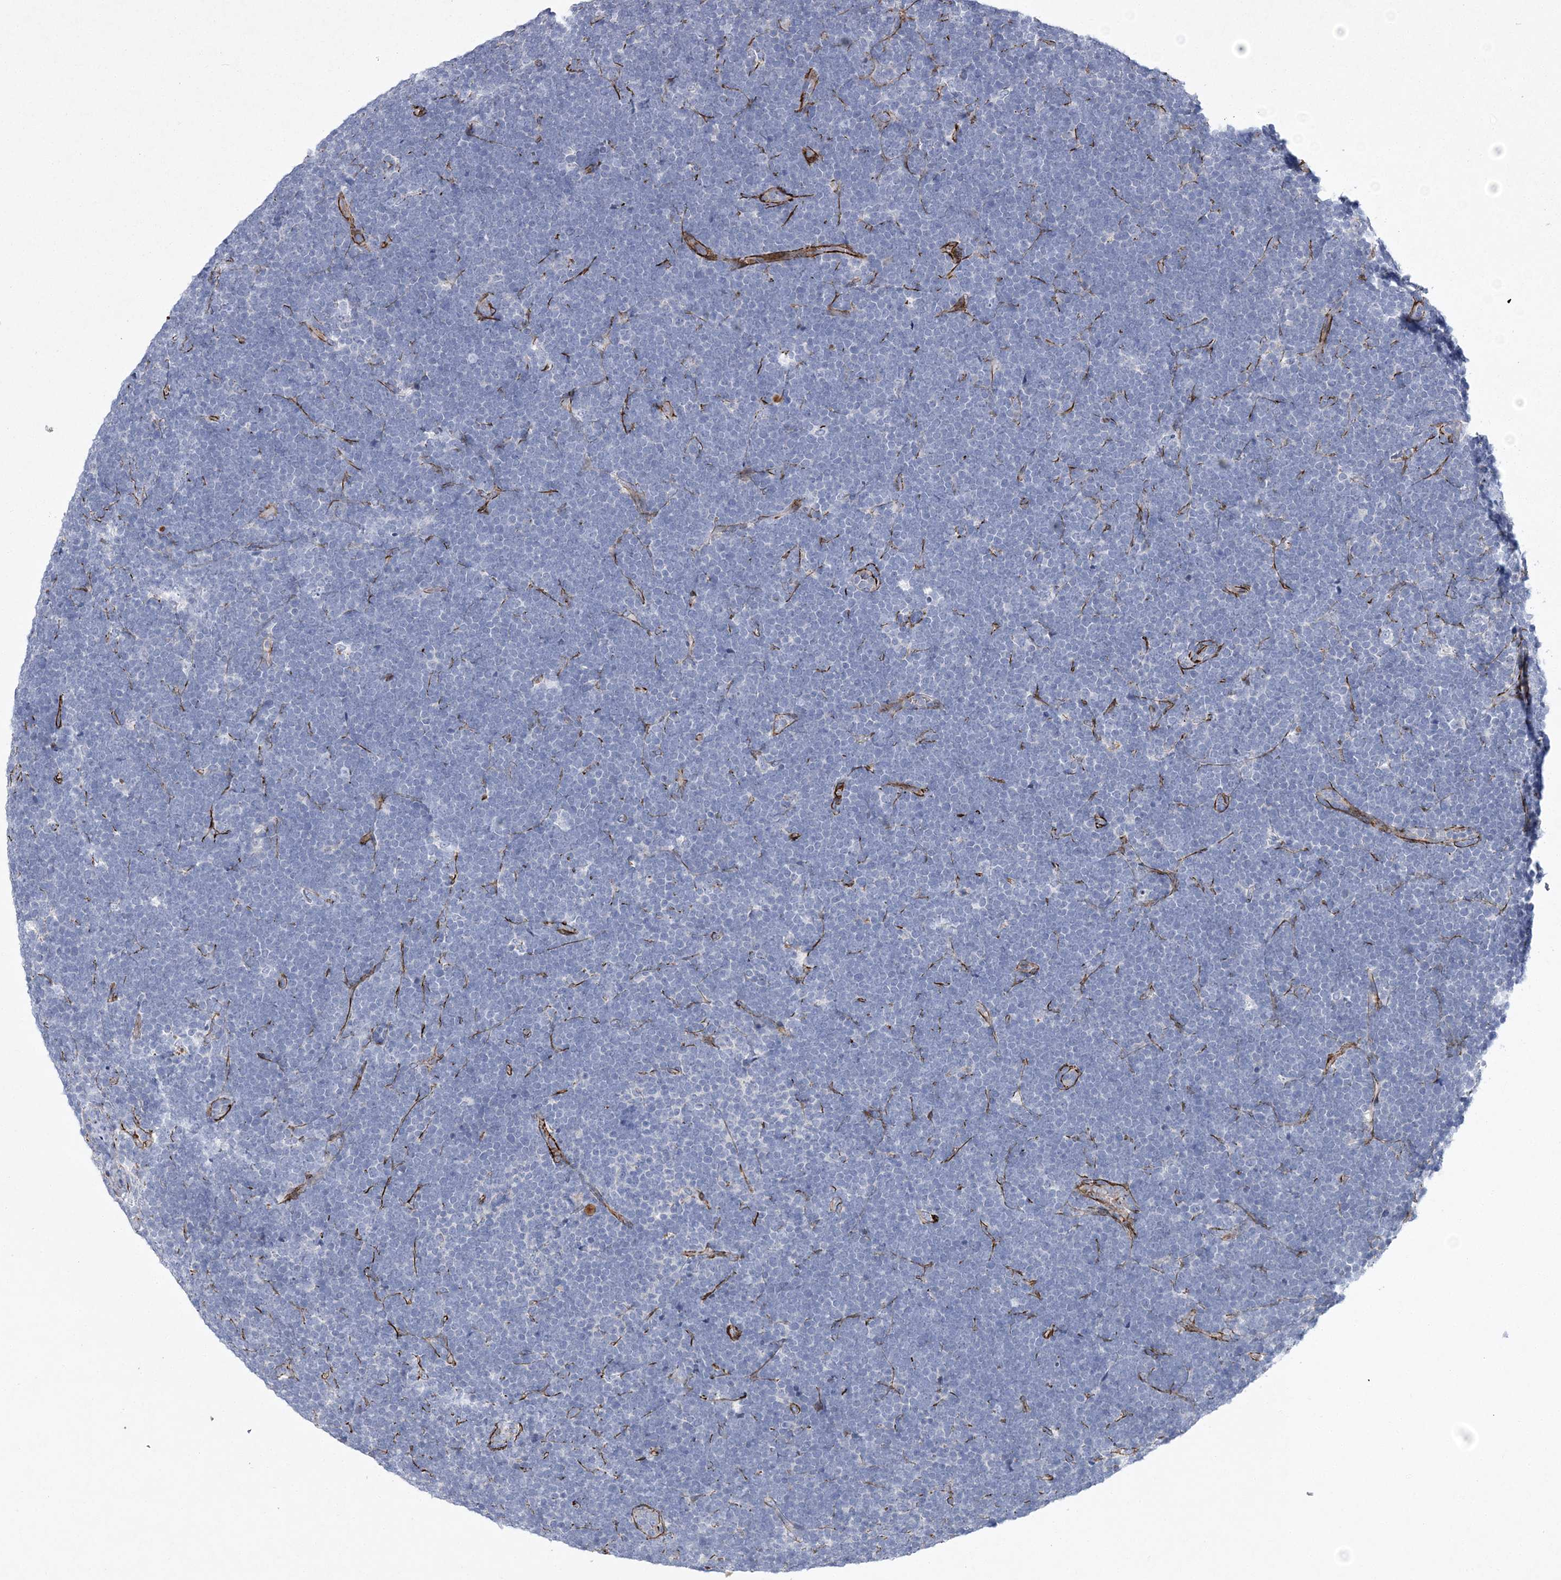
{"staining": {"intensity": "negative", "quantity": "none", "location": "none"}, "tissue": "lymphoma", "cell_type": "Tumor cells", "image_type": "cancer", "snomed": [{"axis": "morphology", "description": "Malignant lymphoma, non-Hodgkin's type, High grade"}, {"axis": "topography", "description": "Lymph node"}], "caption": "A high-resolution image shows immunohistochemistry staining of malignant lymphoma, non-Hodgkin's type (high-grade), which shows no significant positivity in tumor cells. Brightfield microscopy of IHC stained with DAB (3,3'-diaminobenzidine) (brown) and hematoxylin (blue), captured at high magnification.", "gene": "ARSJ", "patient": {"sex": "male", "age": 13}}